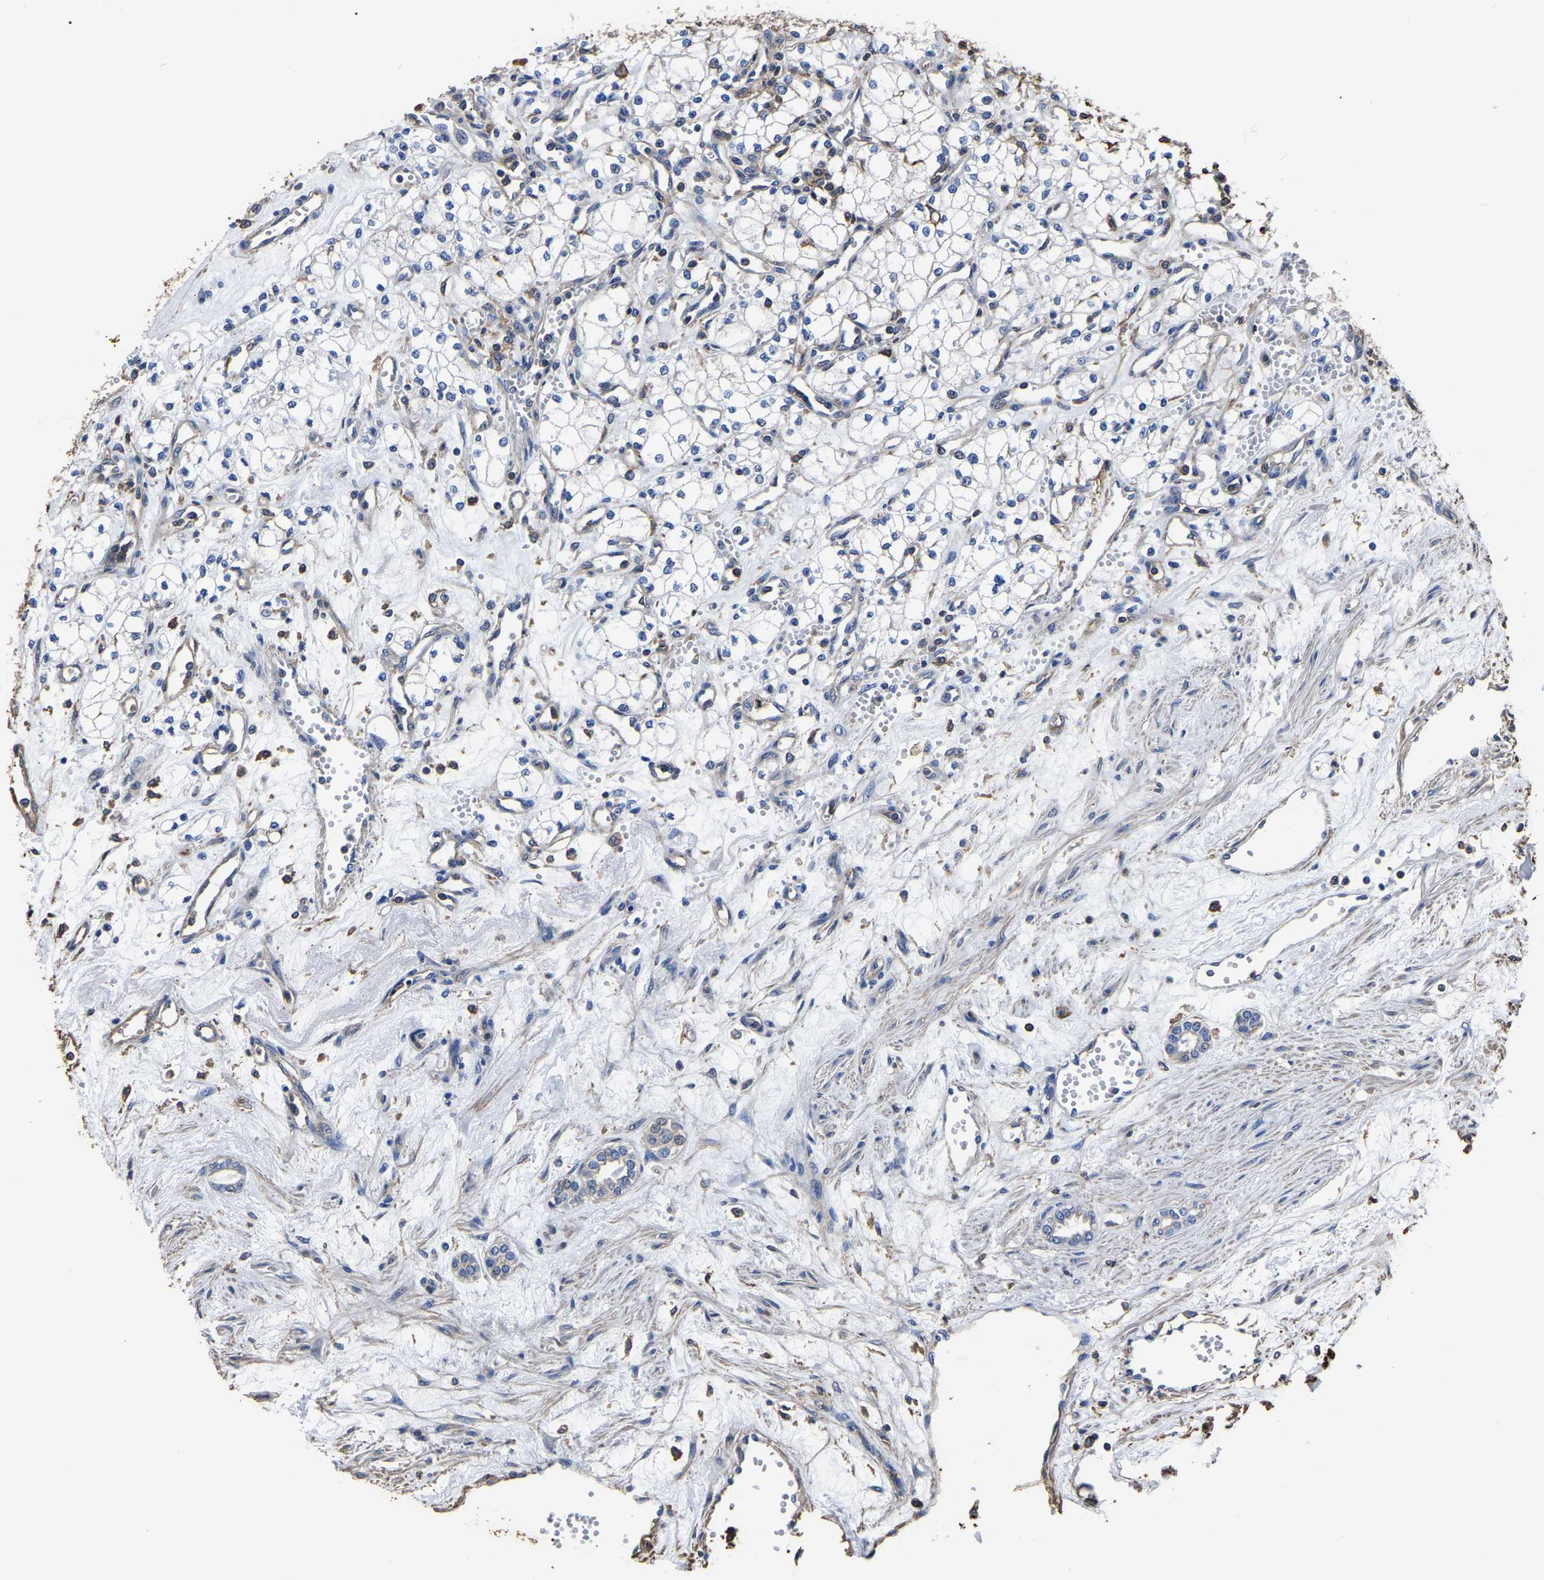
{"staining": {"intensity": "negative", "quantity": "none", "location": "none"}, "tissue": "renal cancer", "cell_type": "Tumor cells", "image_type": "cancer", "snomed": [{"axis": "morphology", "description": "Adenocarcinoma, NOS"}, {"axis": "topography", "description": "Kidney"}], "caption": "Tumor cells are negative for protein expression in human renal cancer (adenocarcinoma).", "gene": "ARMT1", "patient": {"sex": "male", "age": 59}}